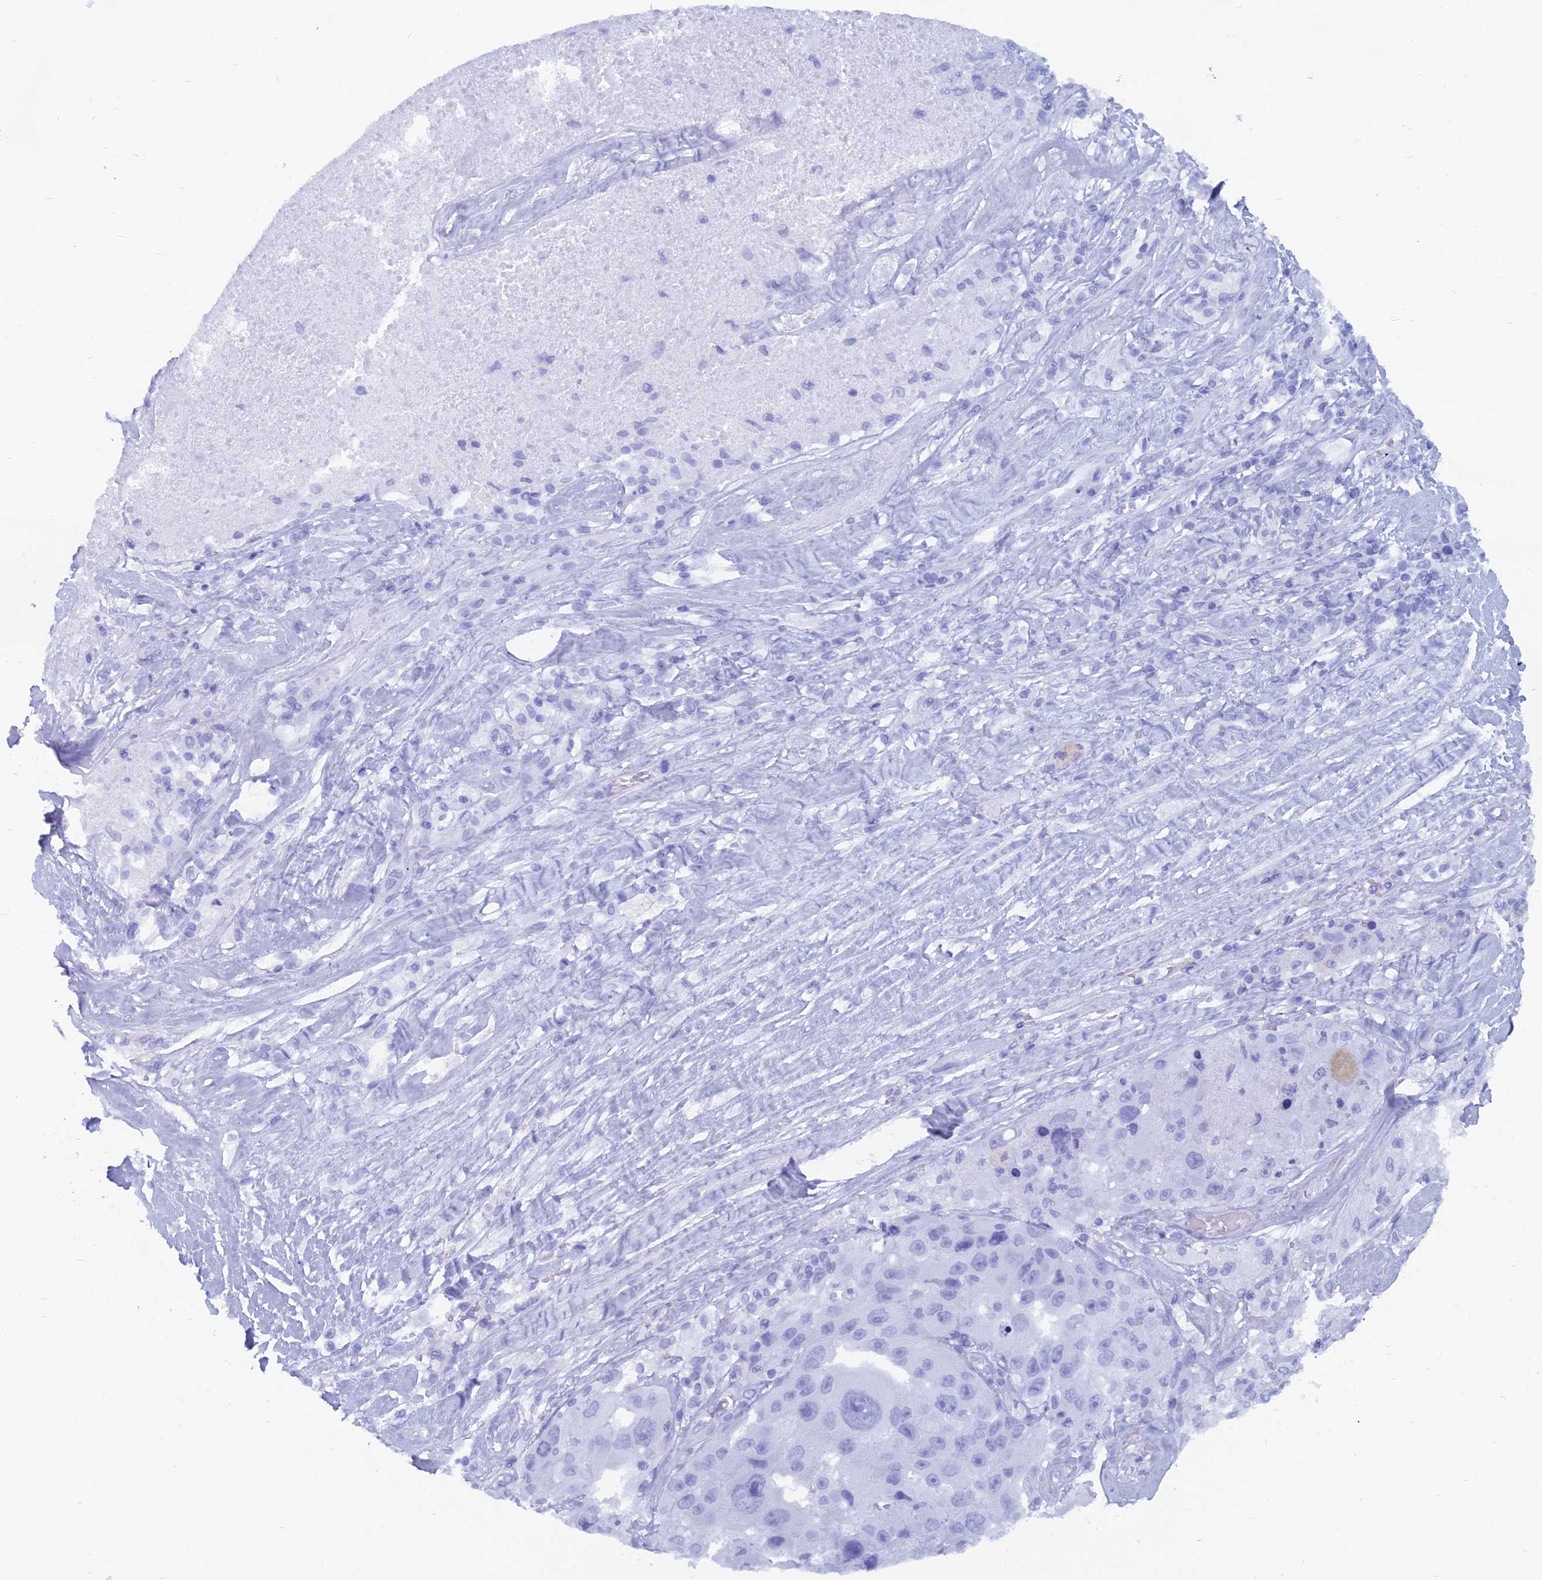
{"staining": {"intensity": "negative", "quantity": "none", "location": "none"}, "tissue": "melanoma", "cell_type": "Tumor cells", "image_type": "cancer", "snomed": [{"axis": "morphology", "description": "Malignant melanoma, Metastatic site"}, {"axis": "topography", "description": "Lymph node"}], "caption": "Melanoma was stained to show a protein in brown. There is no significant expression in tumor cells.", "gene": "CAPS", "patient": {"sex": "male", "age": 62}}